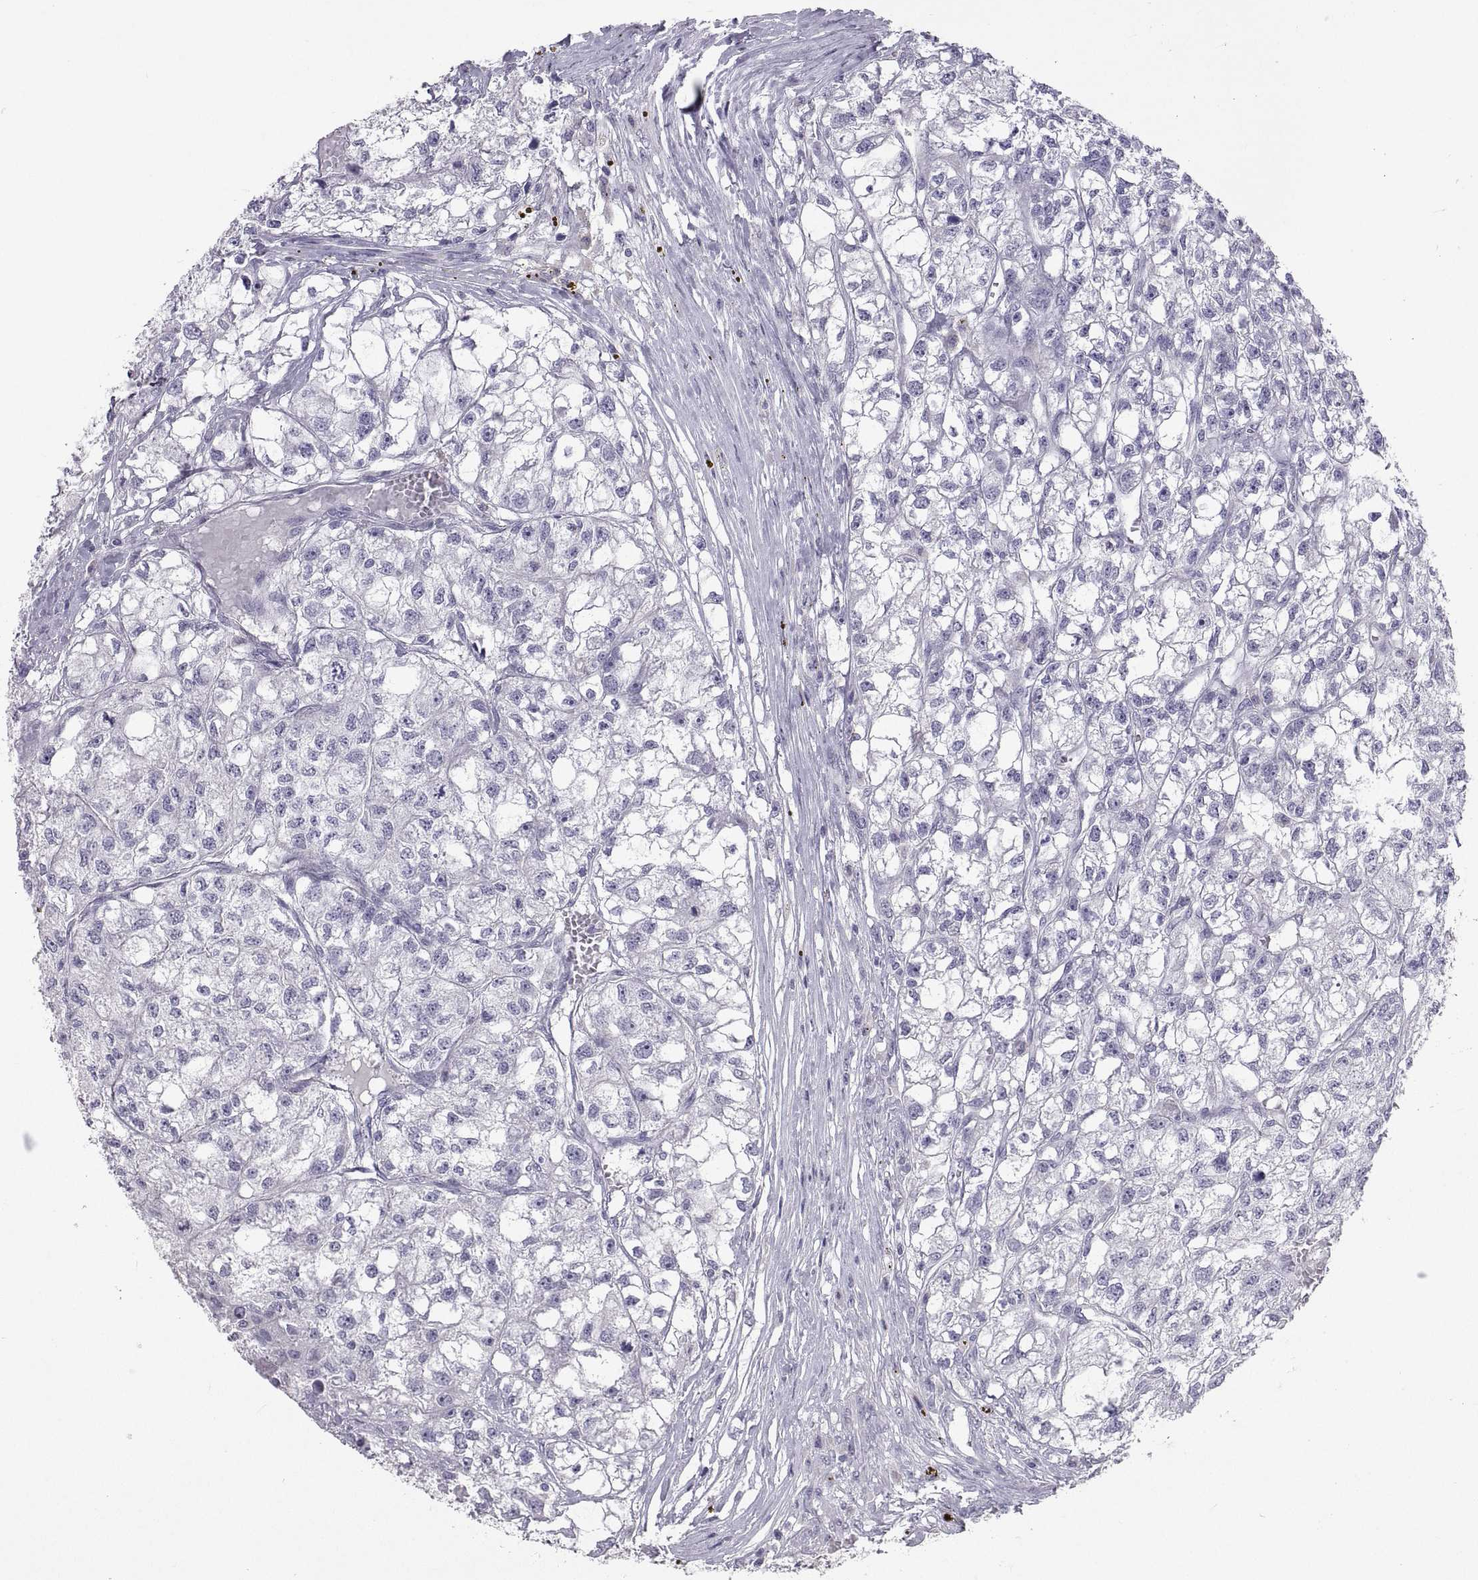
{"staining": {"intensity": "negative", "quantity": "none", "location": "none"}, "tissue": "renal cancer", "cell_type": "Tumor cells", "image_type": "cancer", "snomed": [{"axis": "morphology", "description": "Adenocarcinoma, NOS"}, {"axis": "topography", "description": "Kidney"}], "caption": "Tumor cells are negative for brown protein staining in adenocarcinoma (renal).", "gene": "IGSF1", "patient": {"sex": "male", "age": 56}}